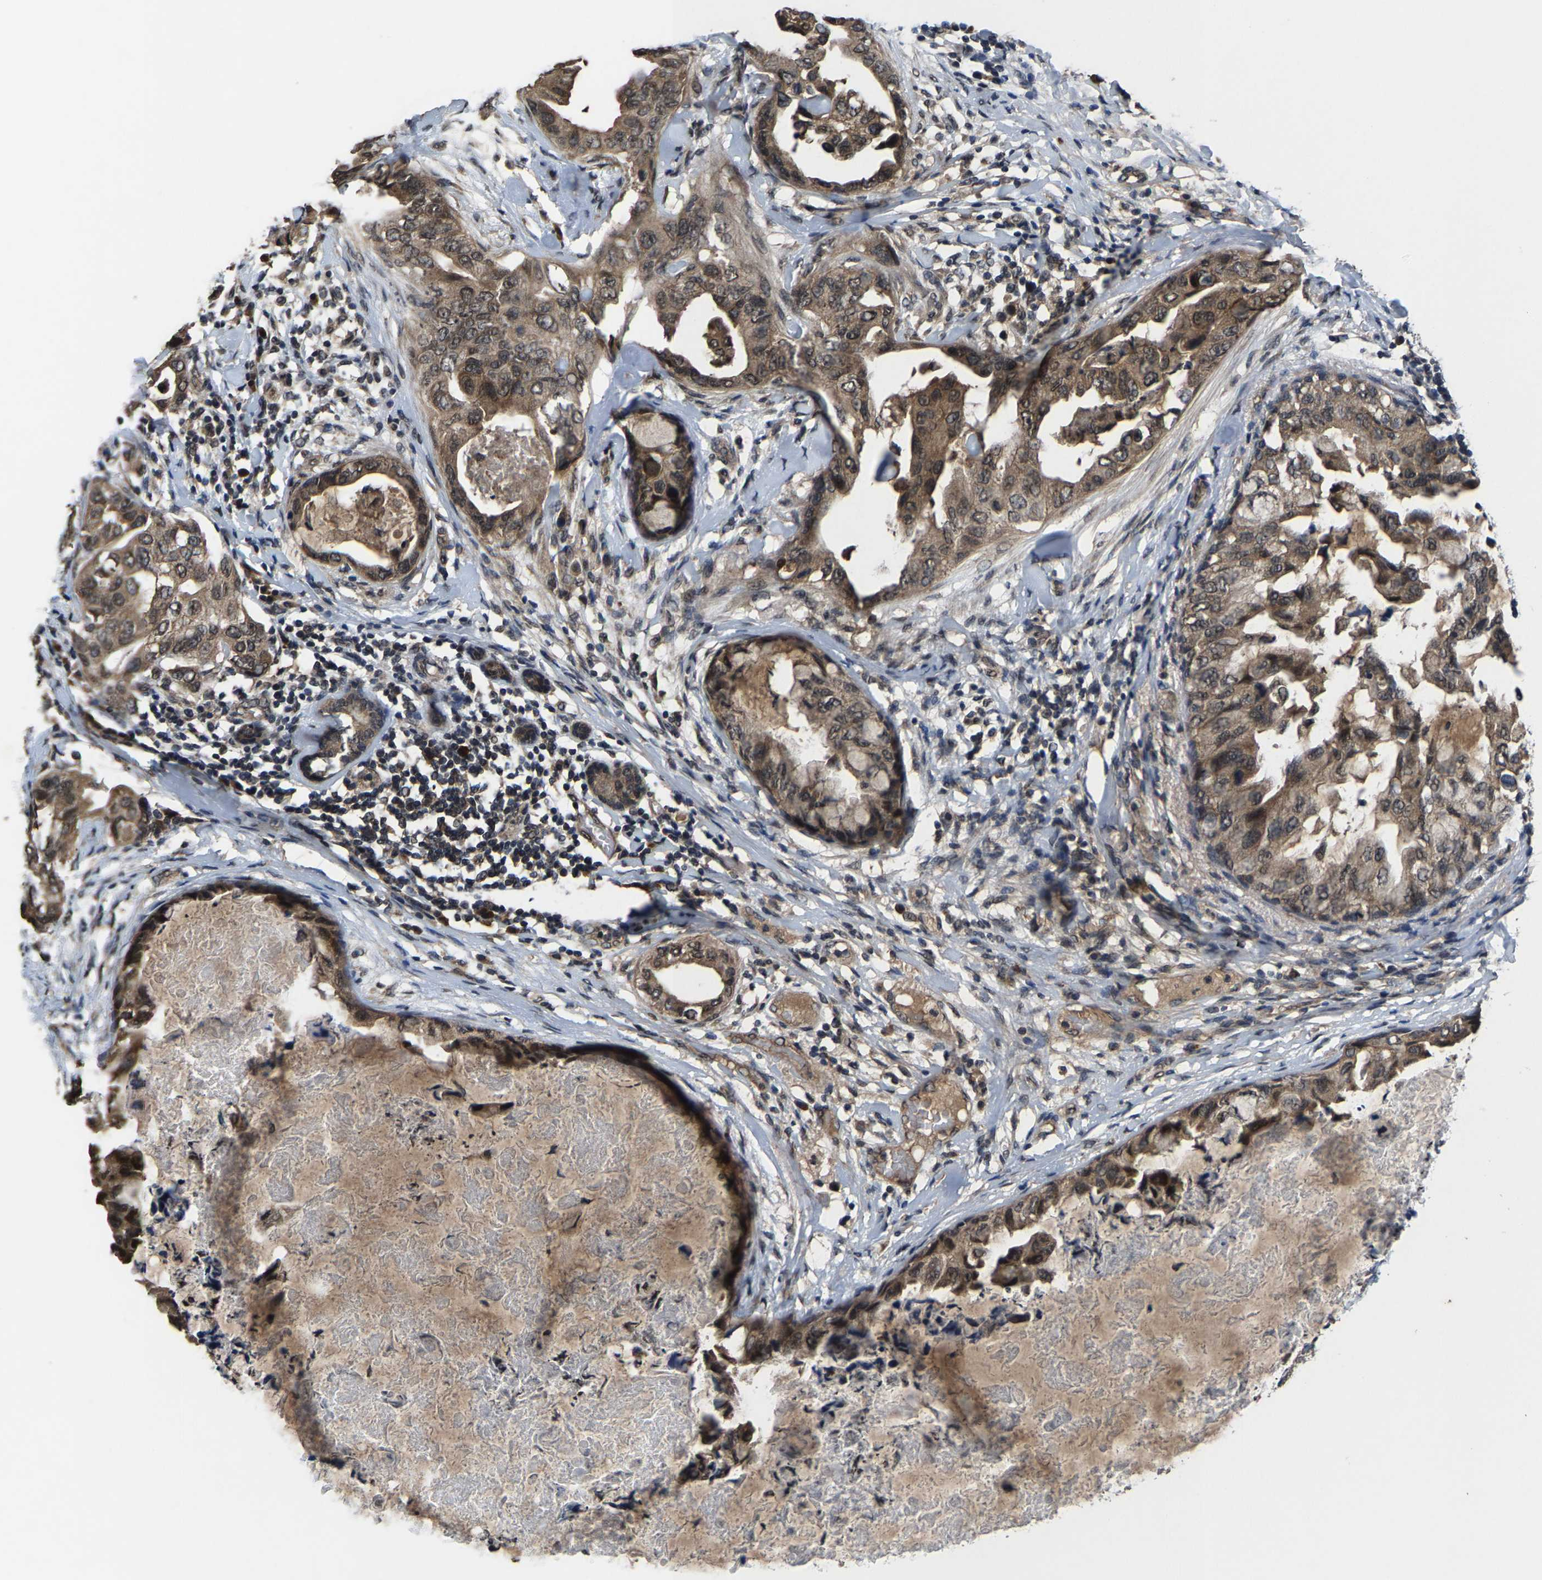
{"staining": {"intensity": "moderate", "quantity": ">75%", "location": "cytoplasmic/membranous,nuclear"}, "tissue": "breast cancer", "cell_type": "Tumor cells", "image_type": "cancer", "snomed": [{"axis": "morphology", "description": "Duct carcinoma"}, {"axis": "topography", "description": "Breast"}], "caption": "Tumor cells show medium levels of moderate cytoplasmic/membranous and nuclear staining in about >75% of cells in human breast cancer. (Stains: DAB (3,3'-diaminobenzidine) in brown, nuclei in blue, Microscopy: brightfield microscopy at high magnification).", "gene": "HUWE1", "patient": {"sex": "female", "age": 40}}